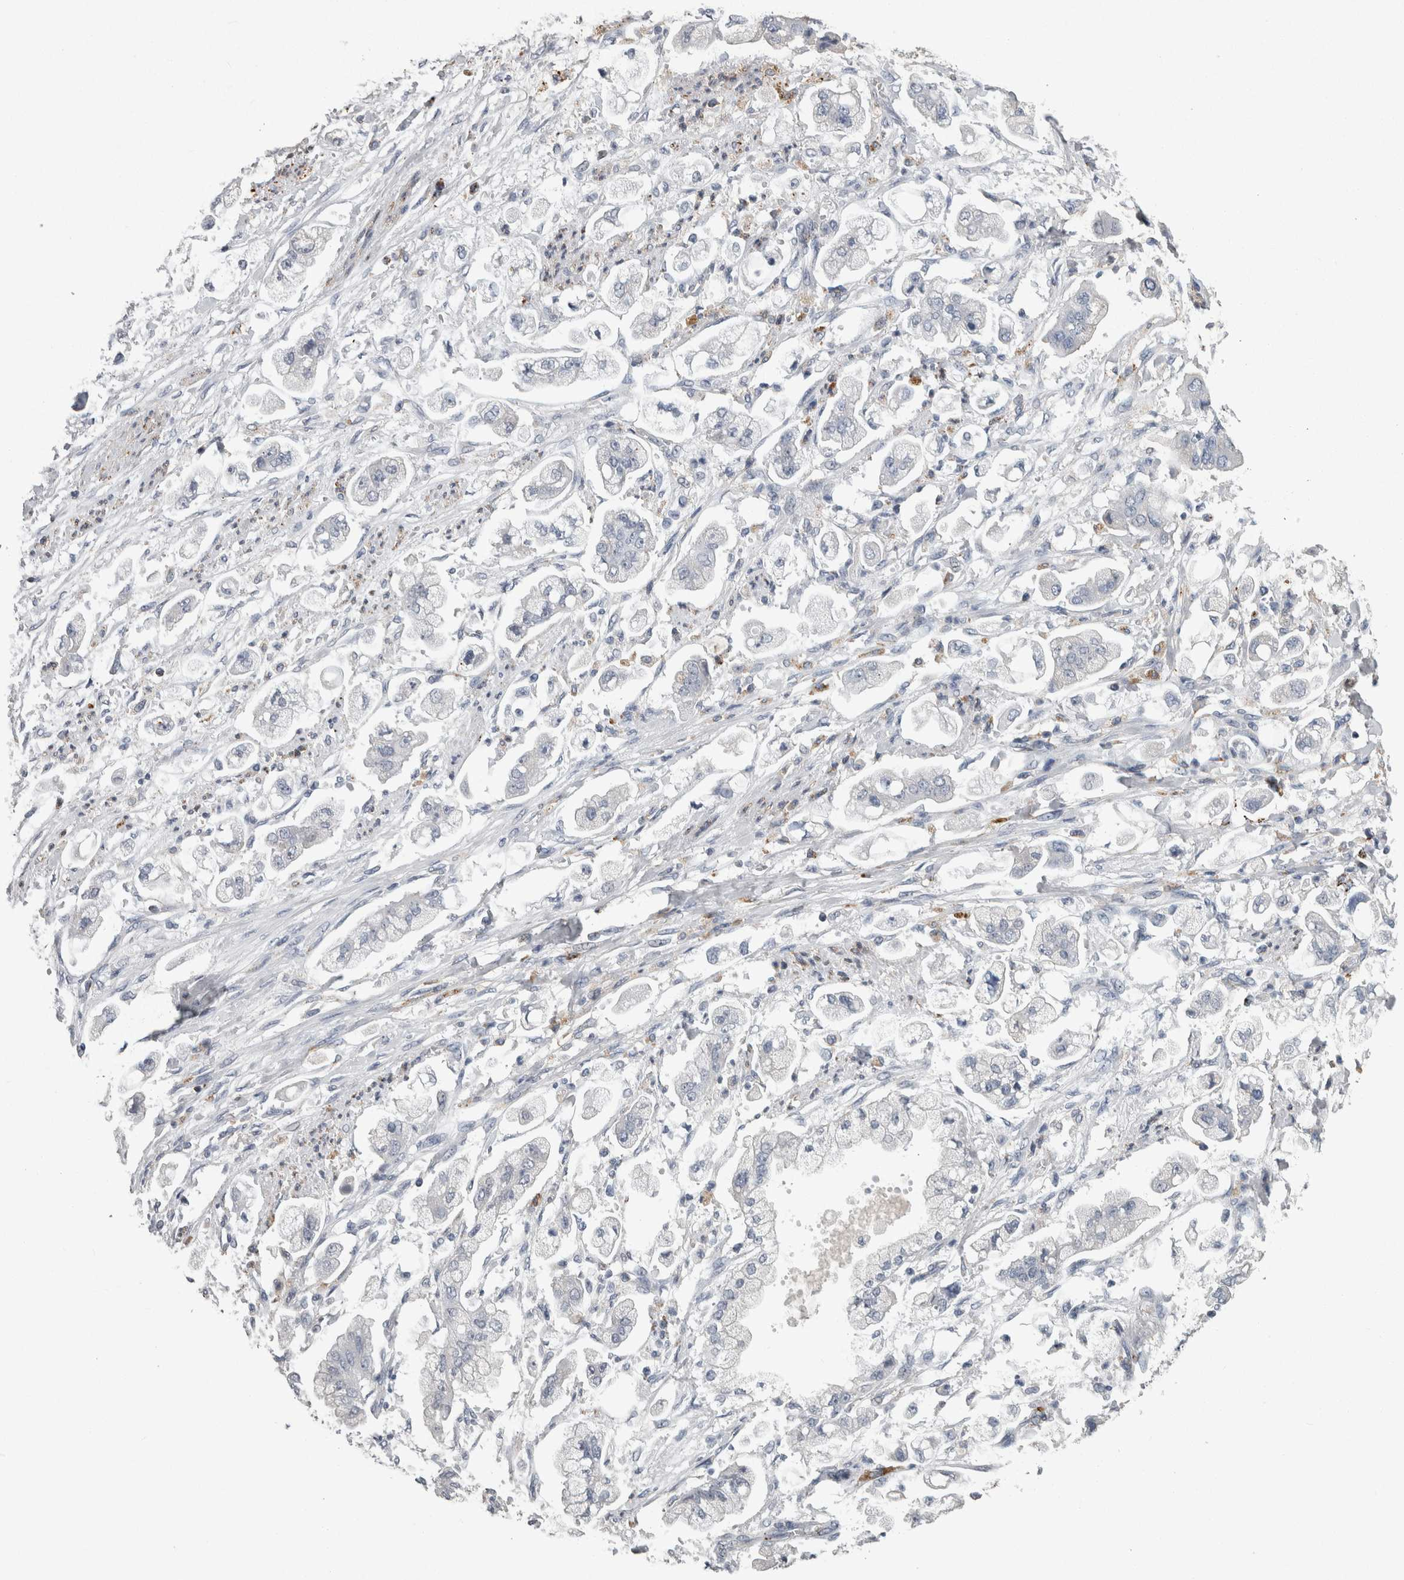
{"staining": {"intensity": "negative", "quantity": "none", "location": "none"}, "tissue": "stomach cancer", "cell_type": "Tumor cells", "image_type": "cancer", "snomed": [{"axis": "morphology", "description": "Adenocarcinoma, NOS"}, {"axis": "topography", "description": "Stomach"}], "caption": "High magnification brightfield microscopy of adenocarcinoma (stomach) stained with DAB (3,3'-diaminobenzidine) (brown) and counterstained with hematoxylin (blue): tumor cells show no significant expression.", "gene": "DPP7", "patient": {"sex": "male", "age": 62}}